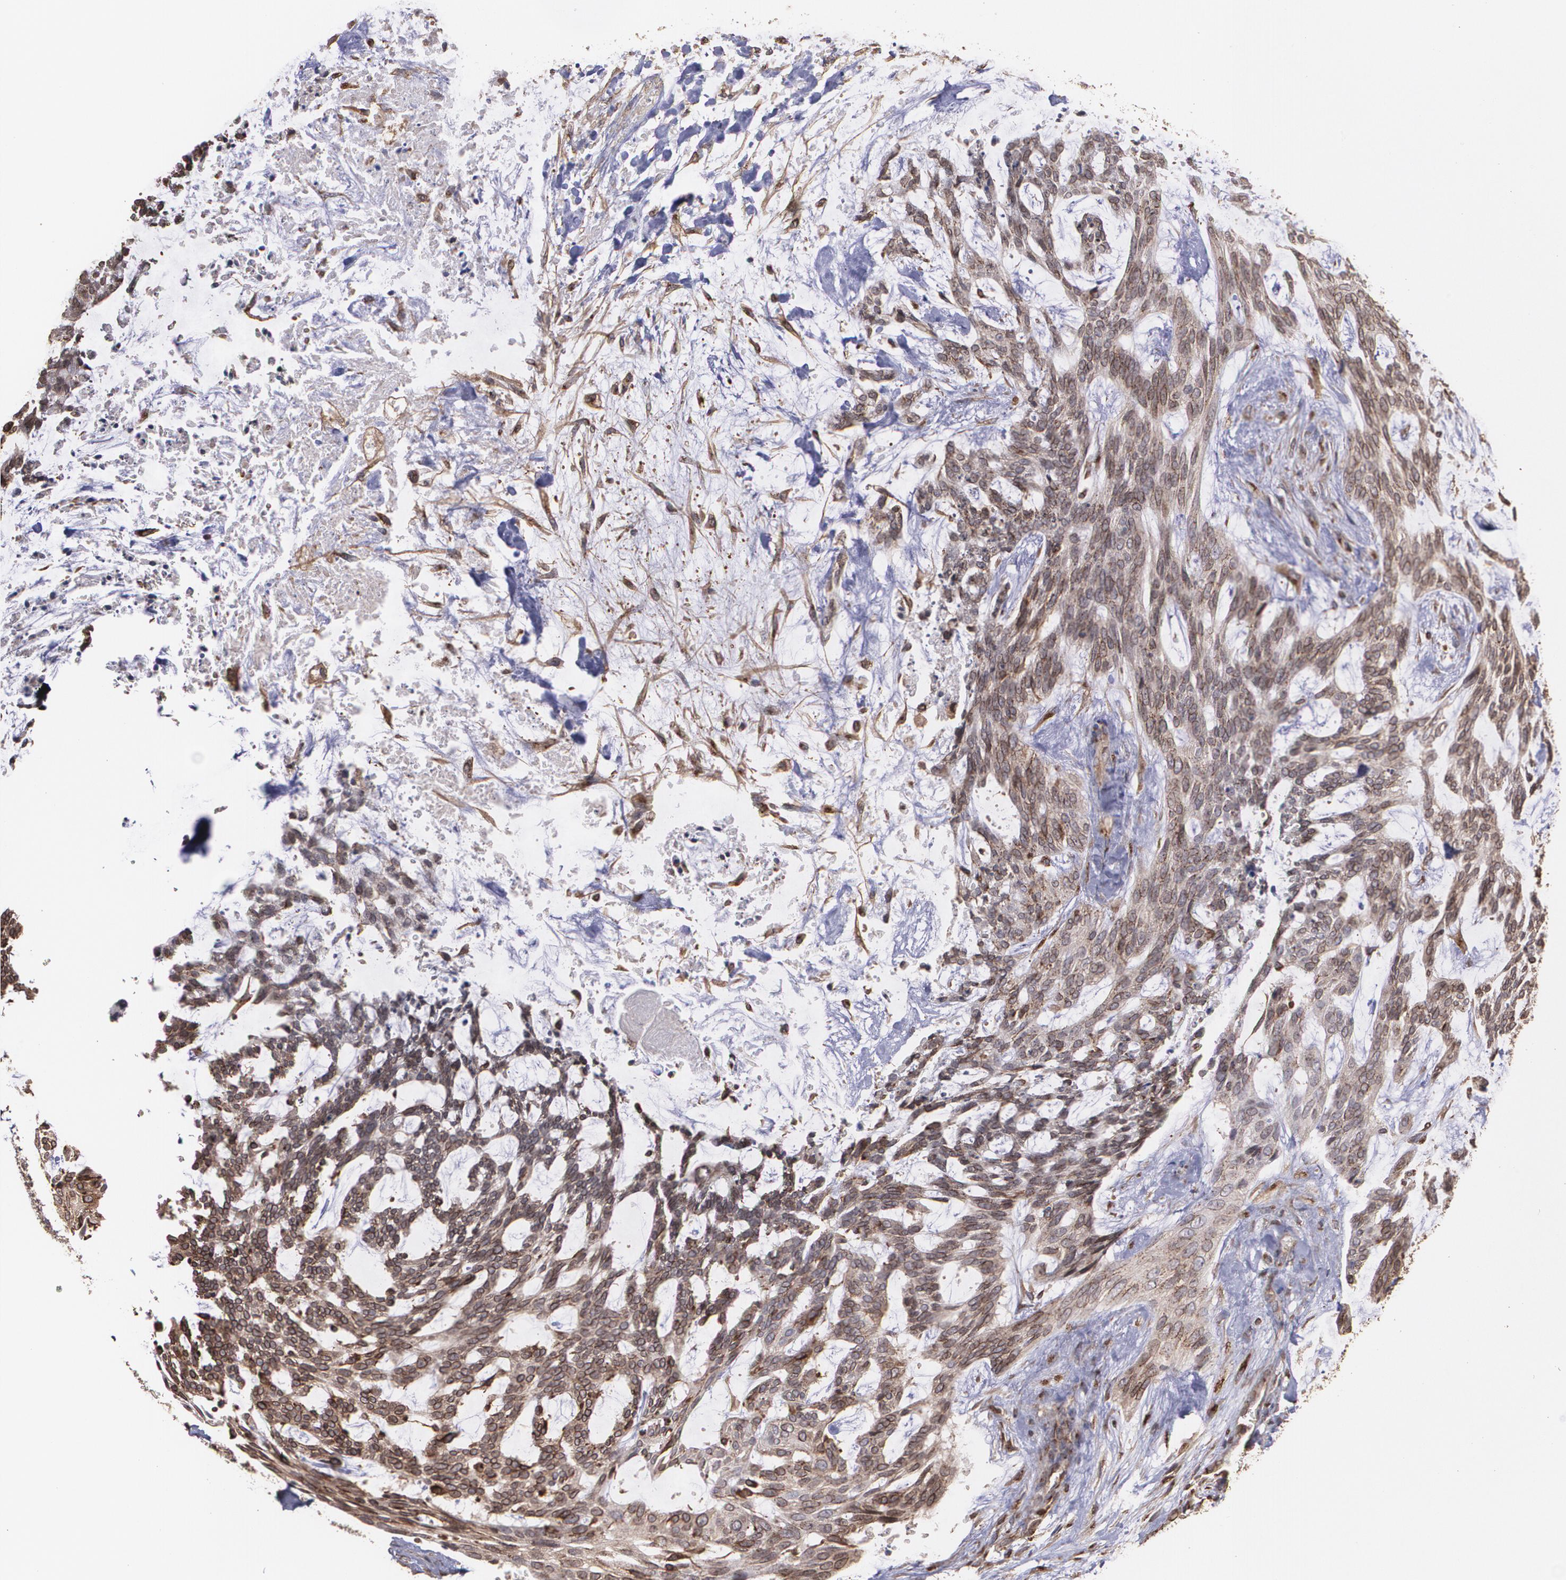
{"staining": {"intensity": "moderate", "quantity": "25%-75%", "location": "cytoplasmic/membranous"}, "tissue": "skin cancer", "cell_type": "Tumor cells", "image_type": "cancer", "snomed": [{"axis": "morphology", "description": "Normal tissue, NOS"}, {"axis": "morphology", "description": "Basal cell carcinoma"}, {"axis": "topography", "description": "Skin"}], "caption": "Protein staining by IHC shows moderate cytoplasmic/membranous positivity in approximately 25%-75% of tumor cells in skin cancer.", "gene": "TRIP11", "patient": {"sex": "female", "age": 71}}